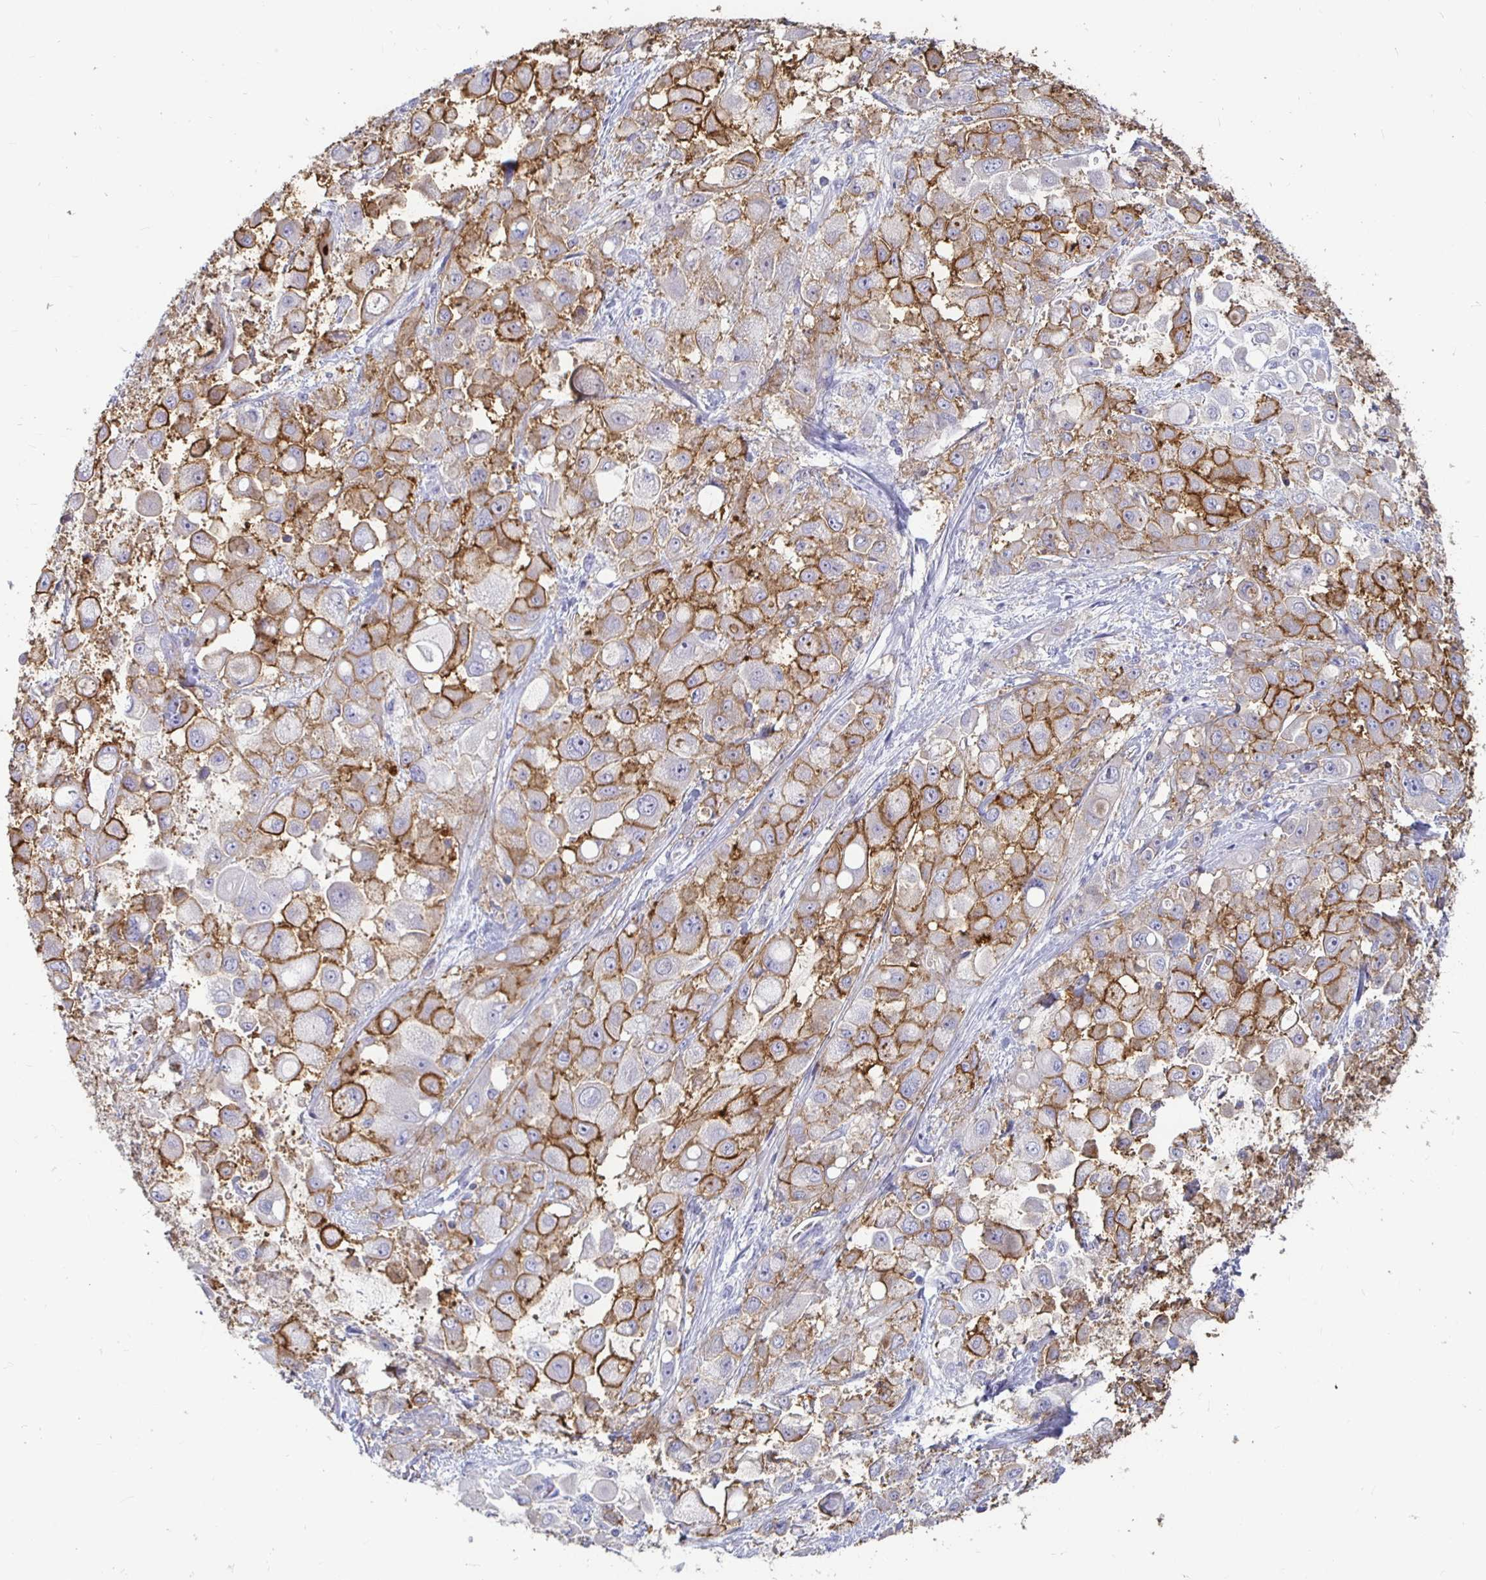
{"staining": {"intensity": "moderate", "quantity": "25%-75%", "location": "cytoplasmic/membranous"}, "tissue": "stomach cancer", "cell_type": "Tumor cells", "image_type": "cancer", "snomed": [{"axis": "morphology", "description": "Adenocarcinoma, NOS"}, {"axis": "topography", "description": "Stomach"}], "caption": "Tumor cells display moderate cytoplasmic/membranous positivity in about 25%-75% of cells in stomach adenocarcinoma.", "gene": "CA9", "patient": {"sex": "female", "age": 76}}